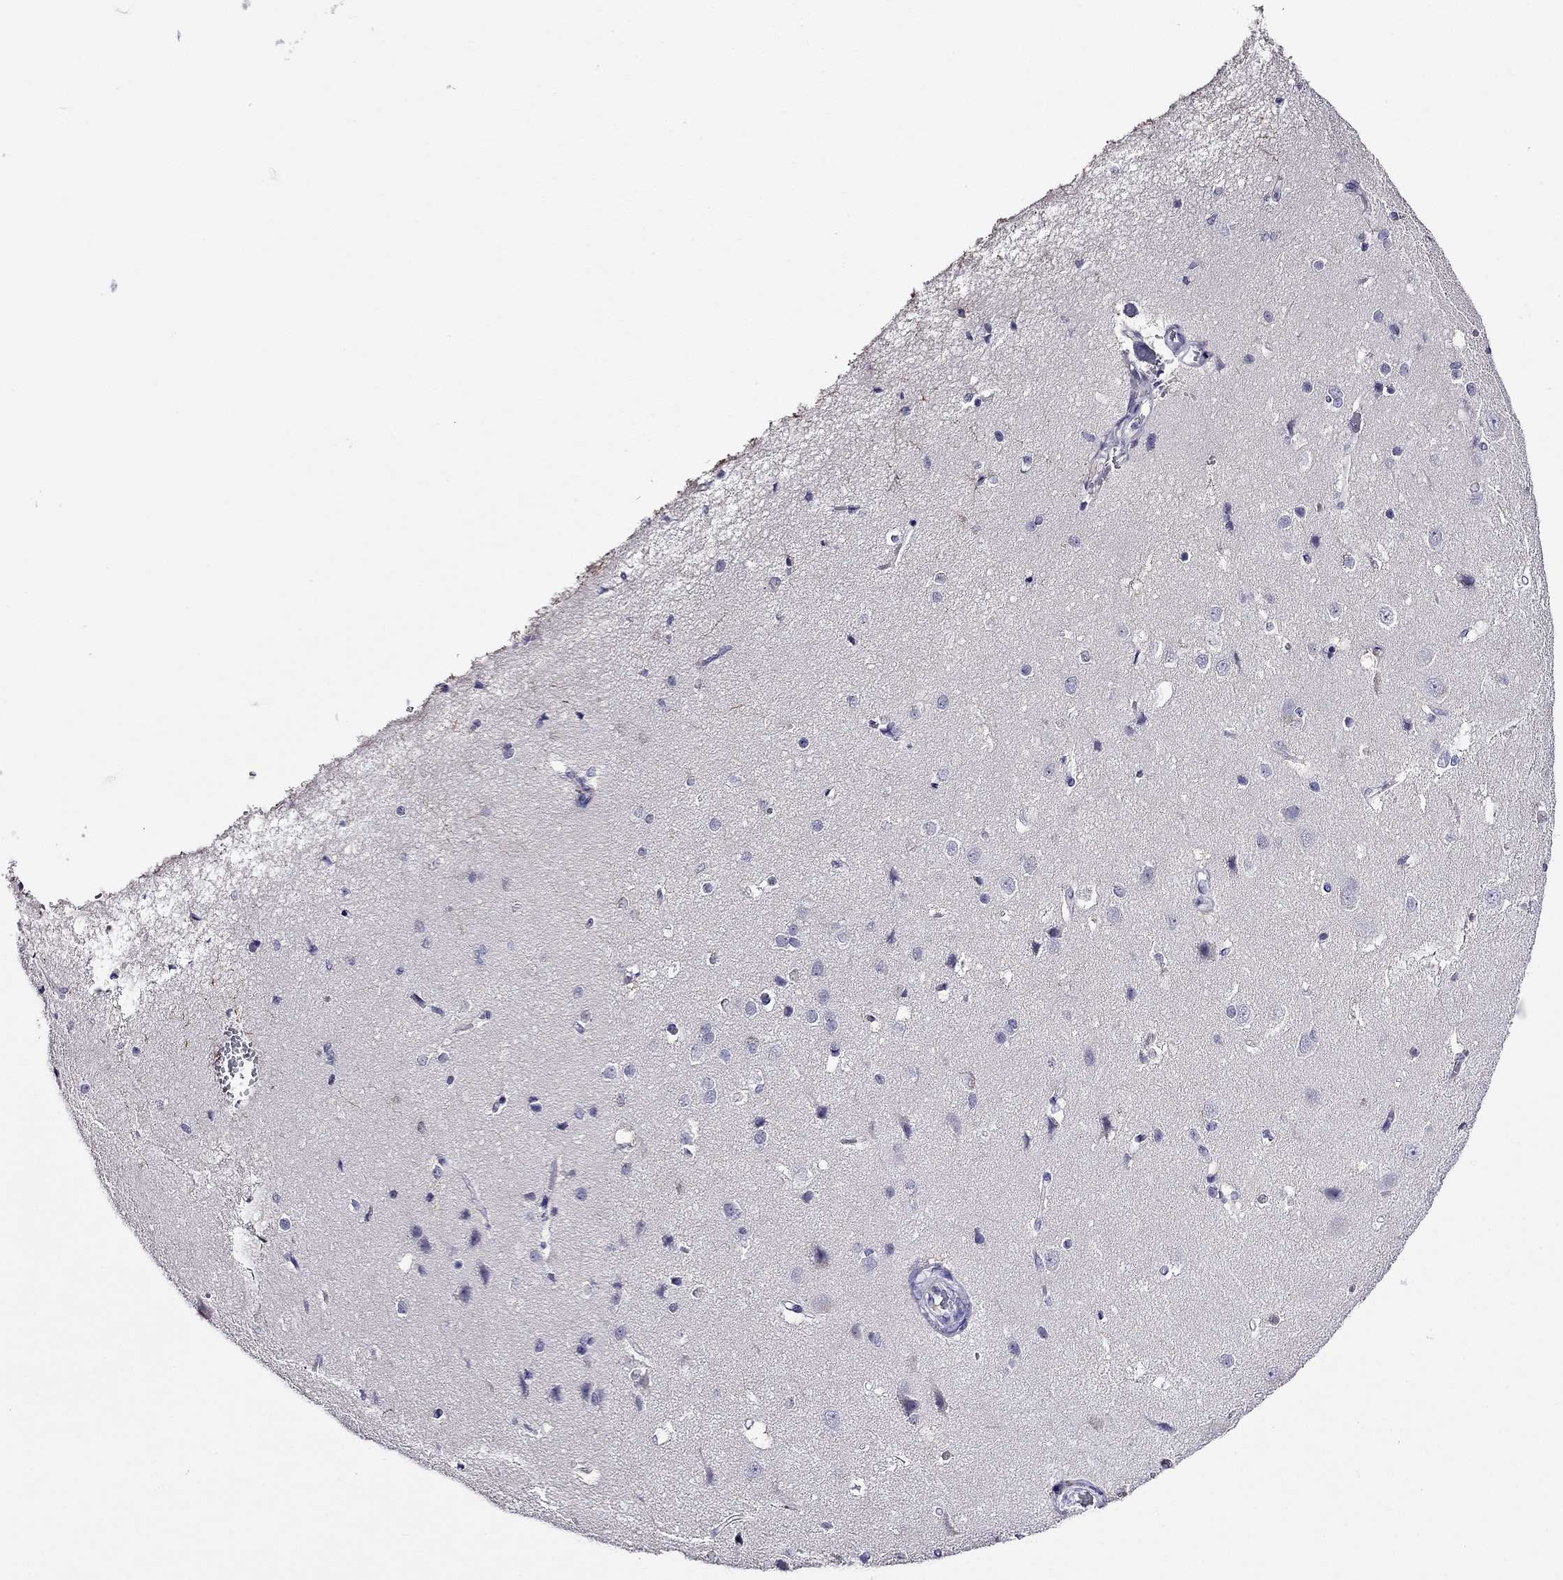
{"staining": {"intensity": "negative", "quantity": "none", "location": "none"}, "tissue": "cerebral cortex", "cell_type": "Endothelial cells", "image_type": "normal", "snomed": [{"axis": "morphology", "description": "Normal tissue, NOS"}, {"axis": "topography", "description": "Cerebral cortex"}], "caption": "DAB (3,3'-diaminobenzidine) immunohistochemical staining of benign cerebral cortex shows no significant positivity in endothelial cells. Brightfield microscopy of IHC stained with DAB (3,3'-diaminobenzidine) (brown) and hematoxylin (blue), captured at high magnification.", "gene": "ODF4", "patient": {"sex": "male", "age": 37}}